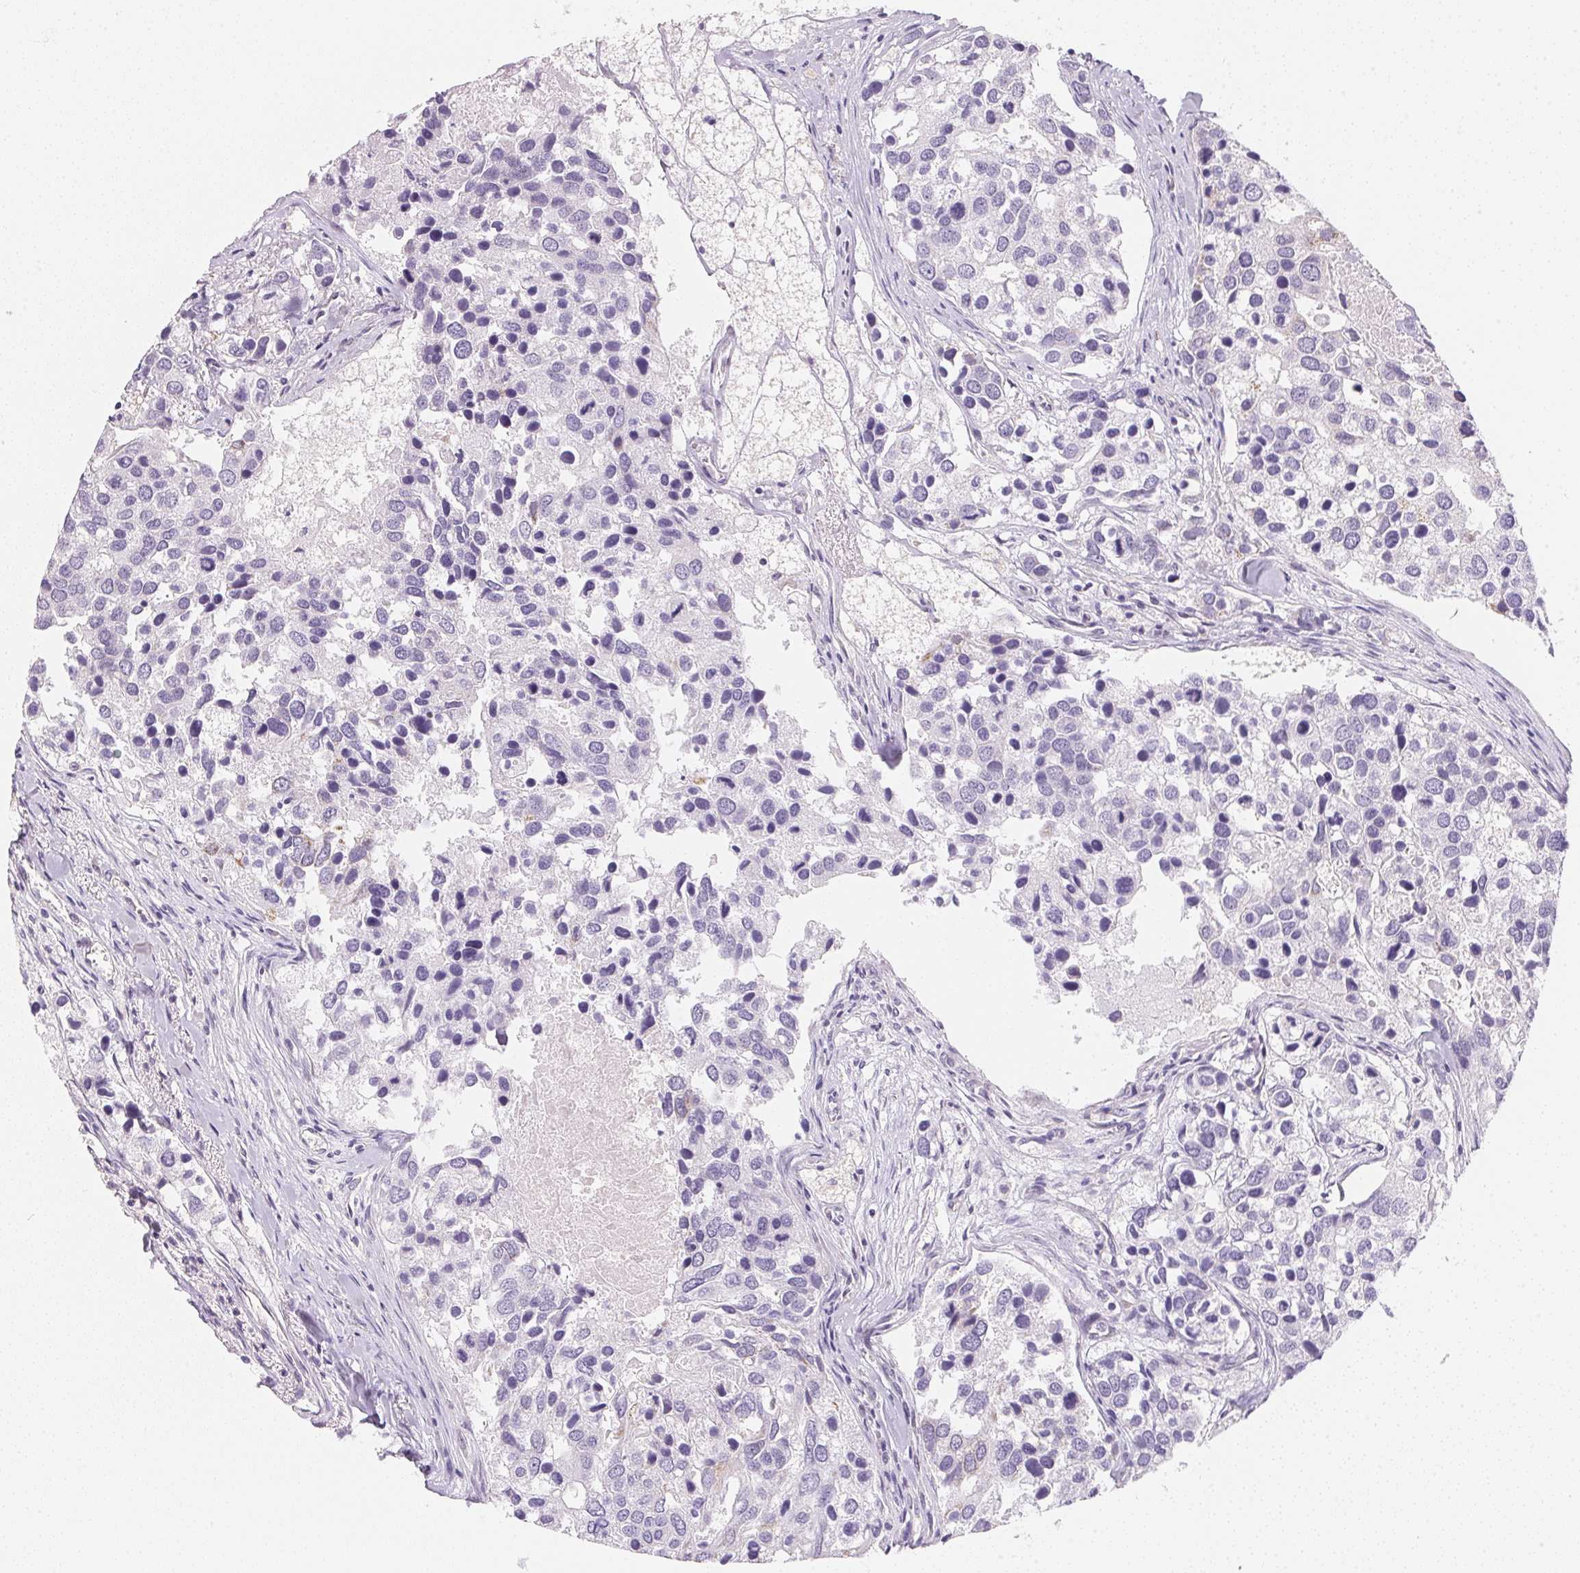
{"staining": {"intensity": "negative", "quantity": "none", "location": "none"}, "tissue": "breast cancer", "cell_type": "Tumor cells", "image_type": "cancer", "snomed": [{"axis": "morphology", "description": "Duct carcinoma"}, {"axis": "topography", "description": "Breast"}], "caption": "Immunohistochemistry photomicrograph of neoplastic tissue: human breast cancer (infiltrating ductal carcinoma) stained with DAB (3,3'-diaminobenzidine) displays no significant protein staining in tumor cells.", "gene": "GIPC2", "patient": {"sex": "female", "age": 83}}